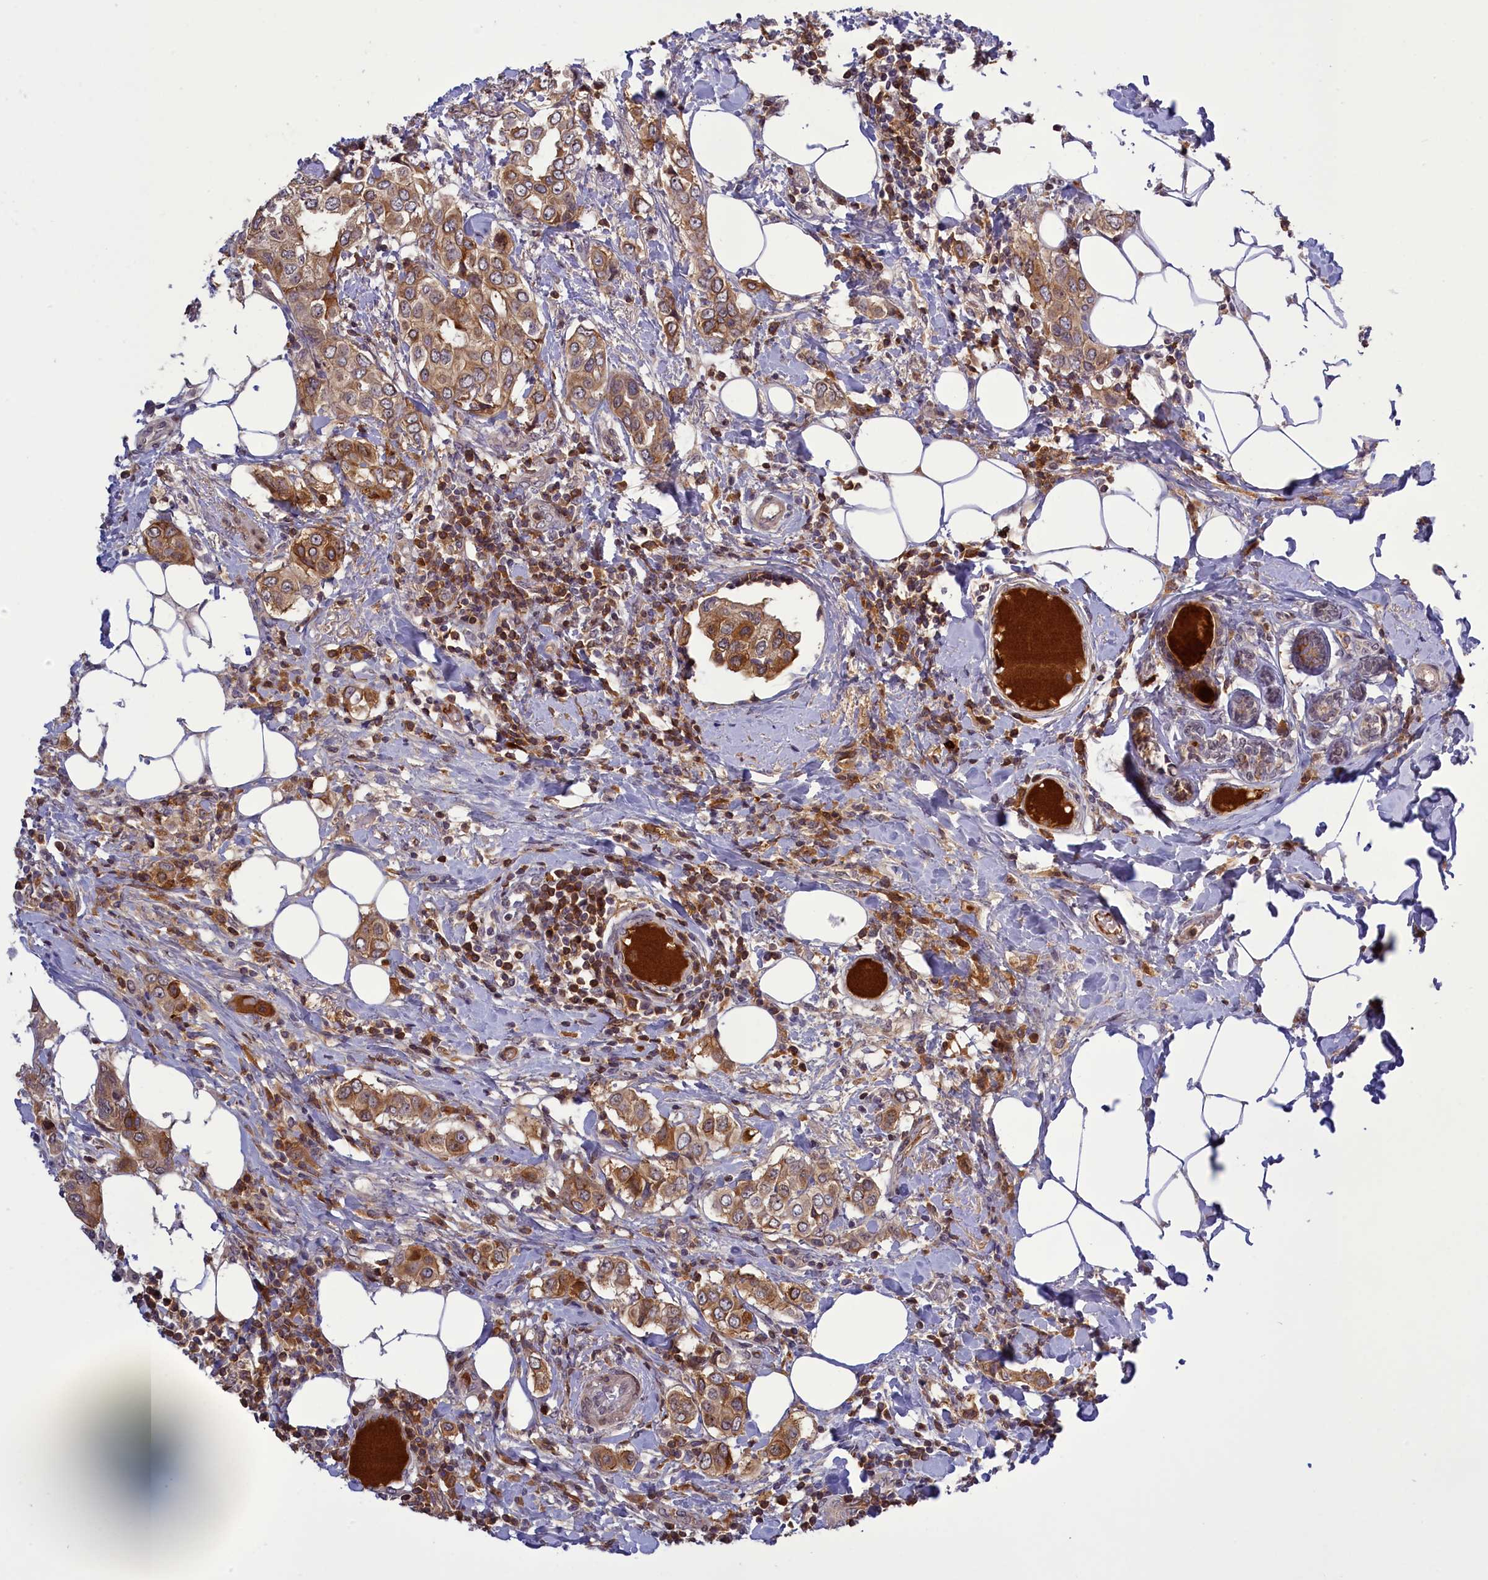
{"staining": {"intensity": "moderate", "quantity": ">75%", "location": "cytoplasmic/membranous"}, "tissue": "breast cancer", "cell_type": "Tumor cells", "image_type": "cancer", "snomed": [{"axis": "morphology", "description": "Lobular carcinoma"}, {"axis": "topography", "description": "Breast"}], "caption": "Tumor cells demonstrate moderate cytoplasmic/membranous staining in about >75% of cells in breast lobular carcinoma. The protein of interest is stained brown, and the nuclei are stained in blue (DAB (3,3'-diaminobenzidine) IHC with brightfield microscopy, high magnification).", "gene": "RRAD", "patient": {"sex": "female", "age": 51}}